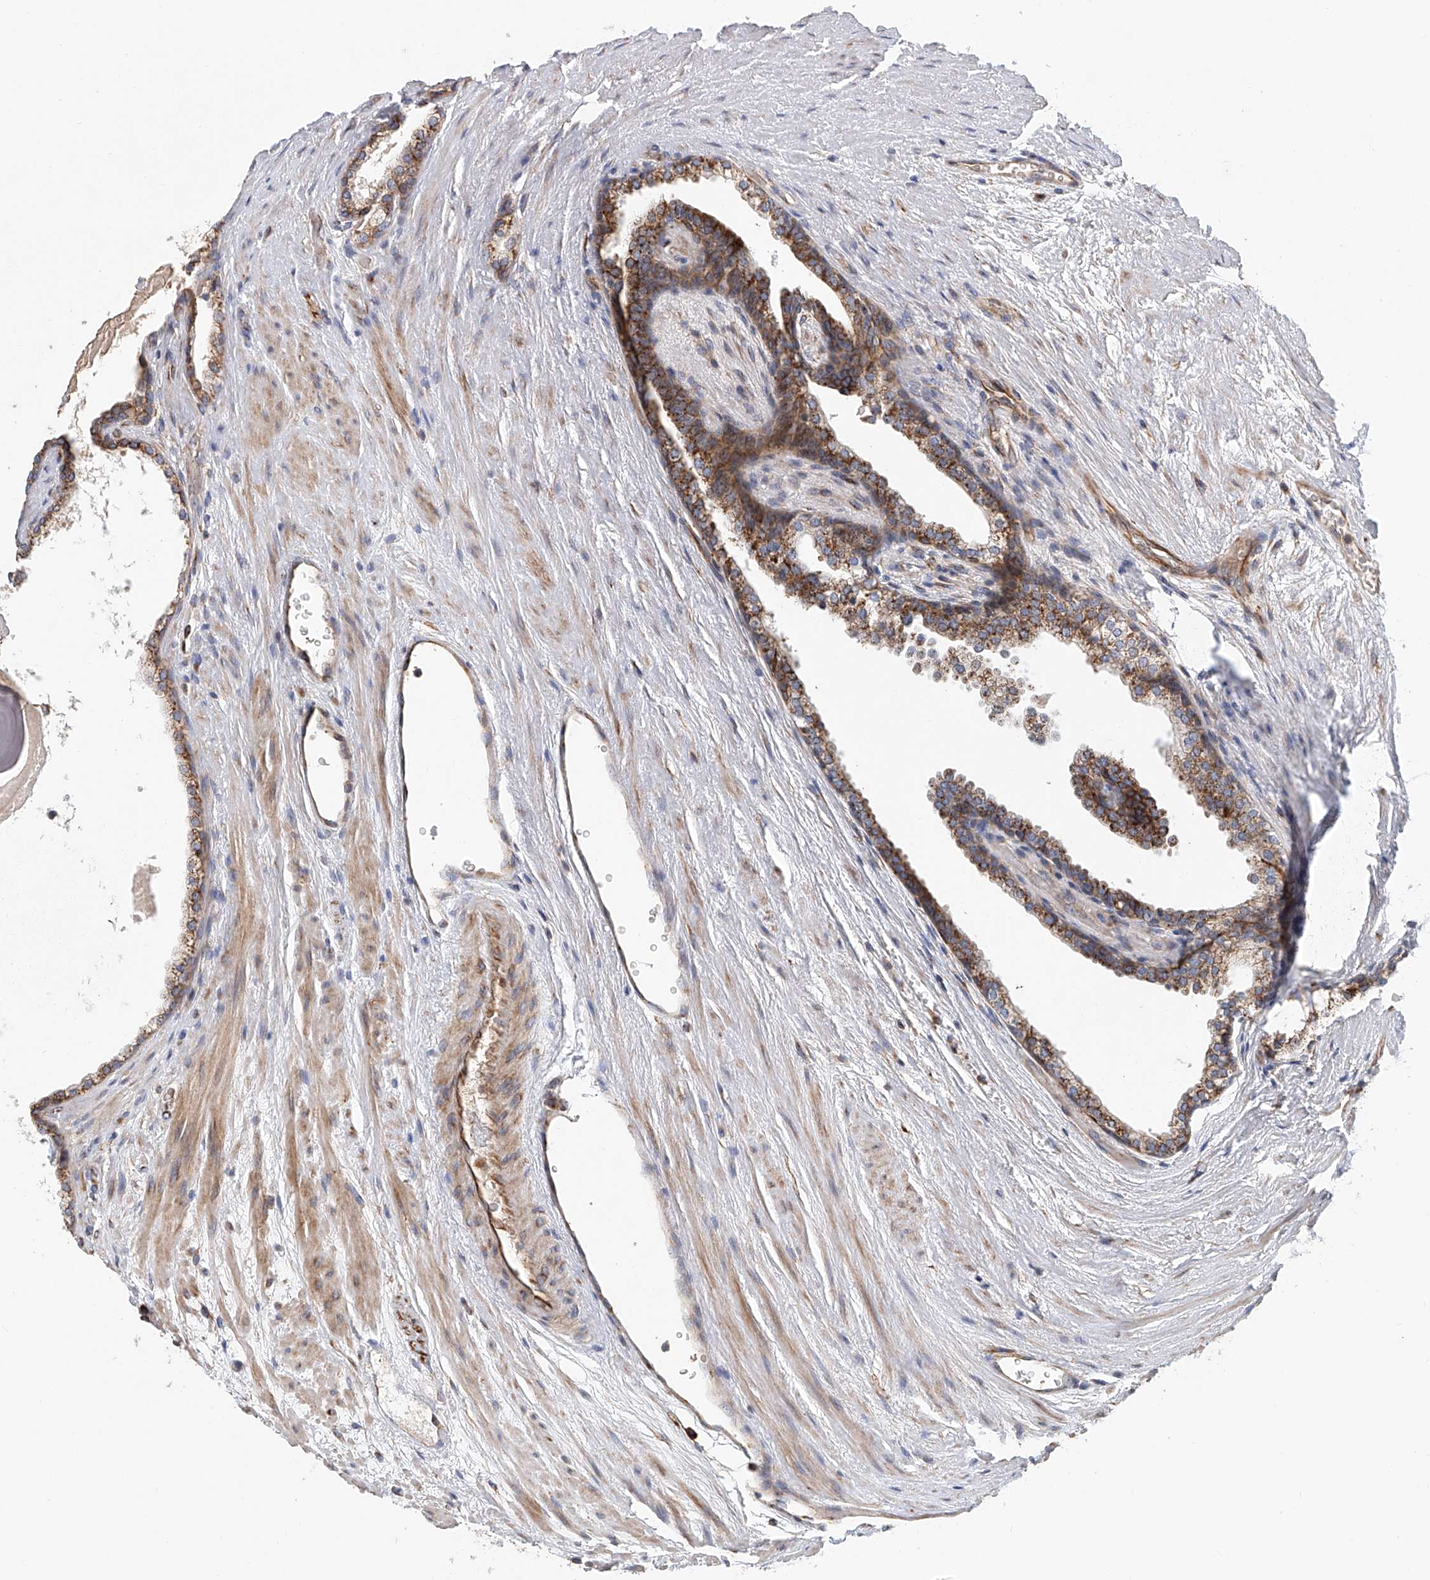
{"staining": {"intensity": "moderate", "quantity": ">75%", "location": "cytoplasmic/membranous"}, "tissue": "prostate cancer", "cell_type": "Tumor cells", "image_type": "cancer", "snomed": [{"axis": "morphology", "description": "Normal morphology"}, {"axis": "morphology", "description": "Adenocarcinoma, Low grade"}, {"axis": "topography", "description": "Prostate"}], "caption": "This histopathology image shows prostate cancer stained with immunohistochemistry (IHC) to label a protein in brown. The cytoplasmic/membranous of tumor cells show moderate positivity for the protein. Nuclei are counter-stained blue.", "gene": "HGSNAT", "patient": {"sex": "male", "age": 72}}